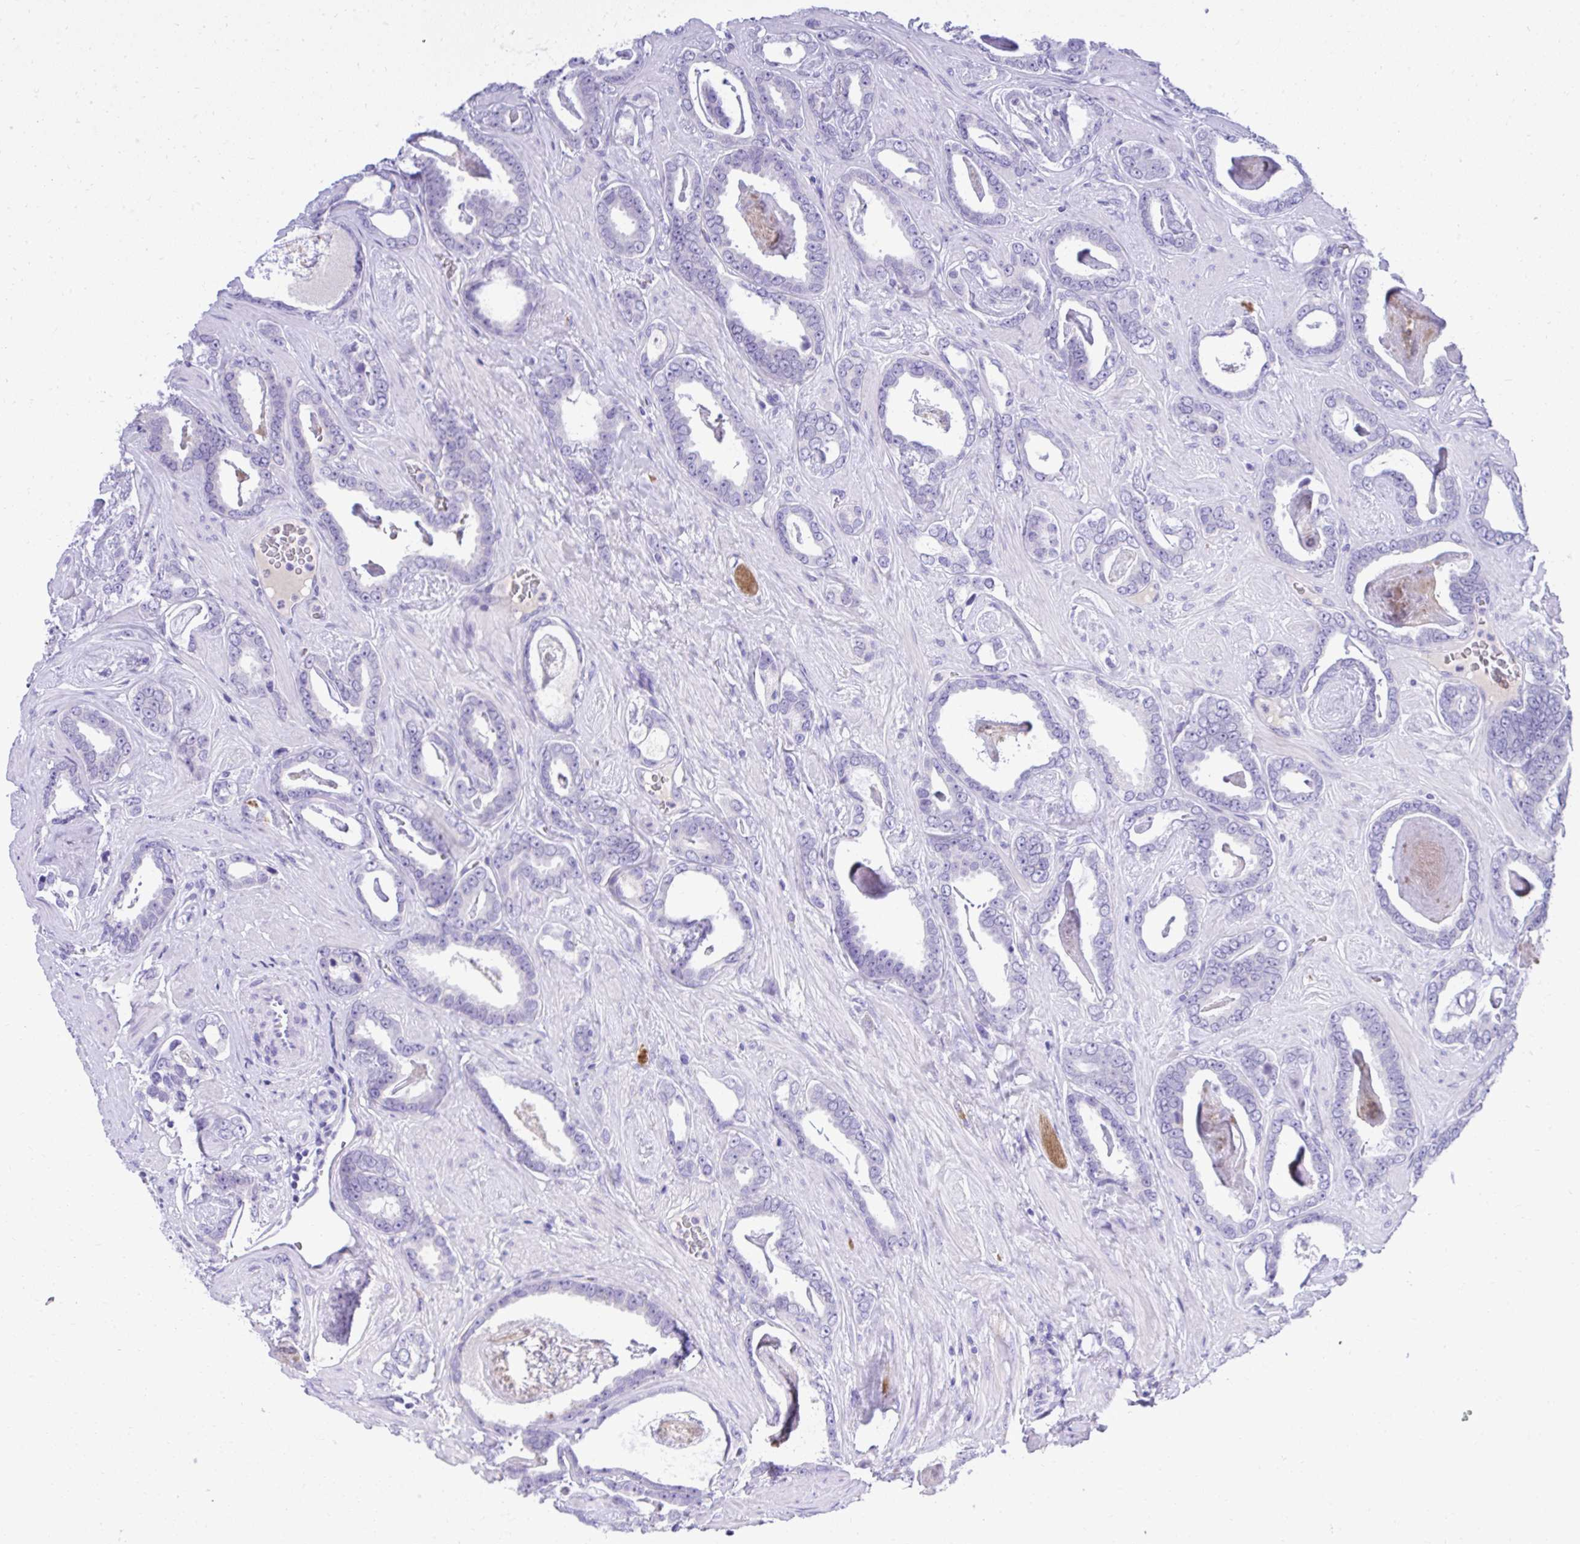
{"staining": {"intensity": "negative", "quantity": "none", "location": "none"}, "tissue": "prostate cancer", "cell_type": "Tumor cells", "image_type": "cancer", "snomed": [{"axis": "morphology", "description": "Adenocarcinoma, High grade"}, {"axis": "topography", "description": "Prostate"}], "caption": "Photomicrograph shows no protein positivity in tumor cells of high-grade adenocarcinoma (prostate) tissue.", "gene": "ST6GALNAC3", "patient": {"sex": "male", "age": 63}}